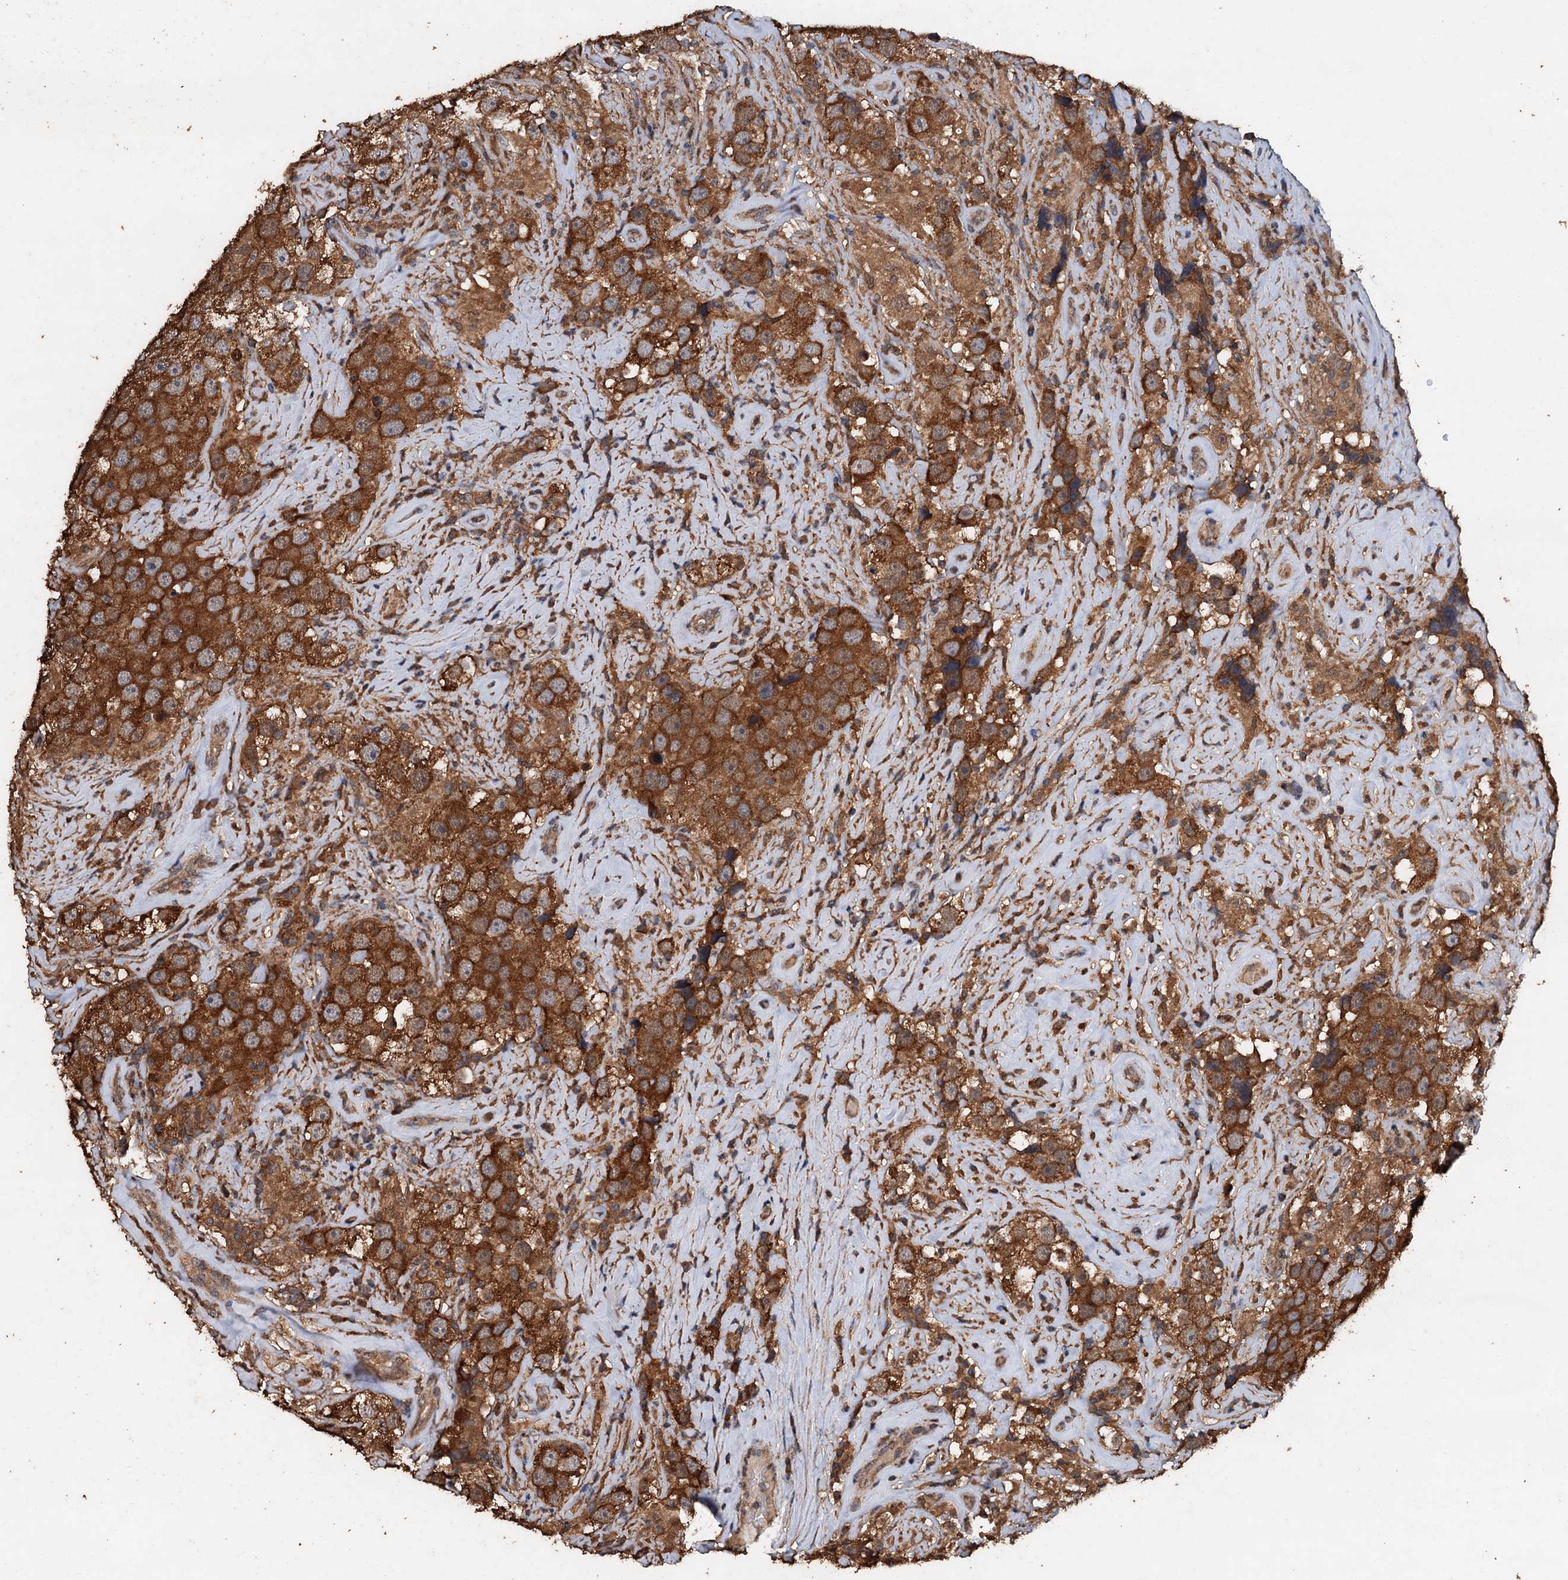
{"staining": {"intensity": "strong", "quantity": ">75%", "location": "cytoplasmic/membranous"}, "tissue": "testis cancer", "cell_type": "Tumor cells", "image_type": "cancer", "snomed": [{"axis": "morphology", "description": "Seminoma, NOS"}, {"axis": "topography", "description": "Testis"}], "caption": "Immunohistochemical staining of seminoma (testis) reveals high levels of strong cytoplasmic/membranous staining in approximately >75% of tumor cells.", "gene": "PSMD9", "patient": {"sex": "male", "age": 49}}